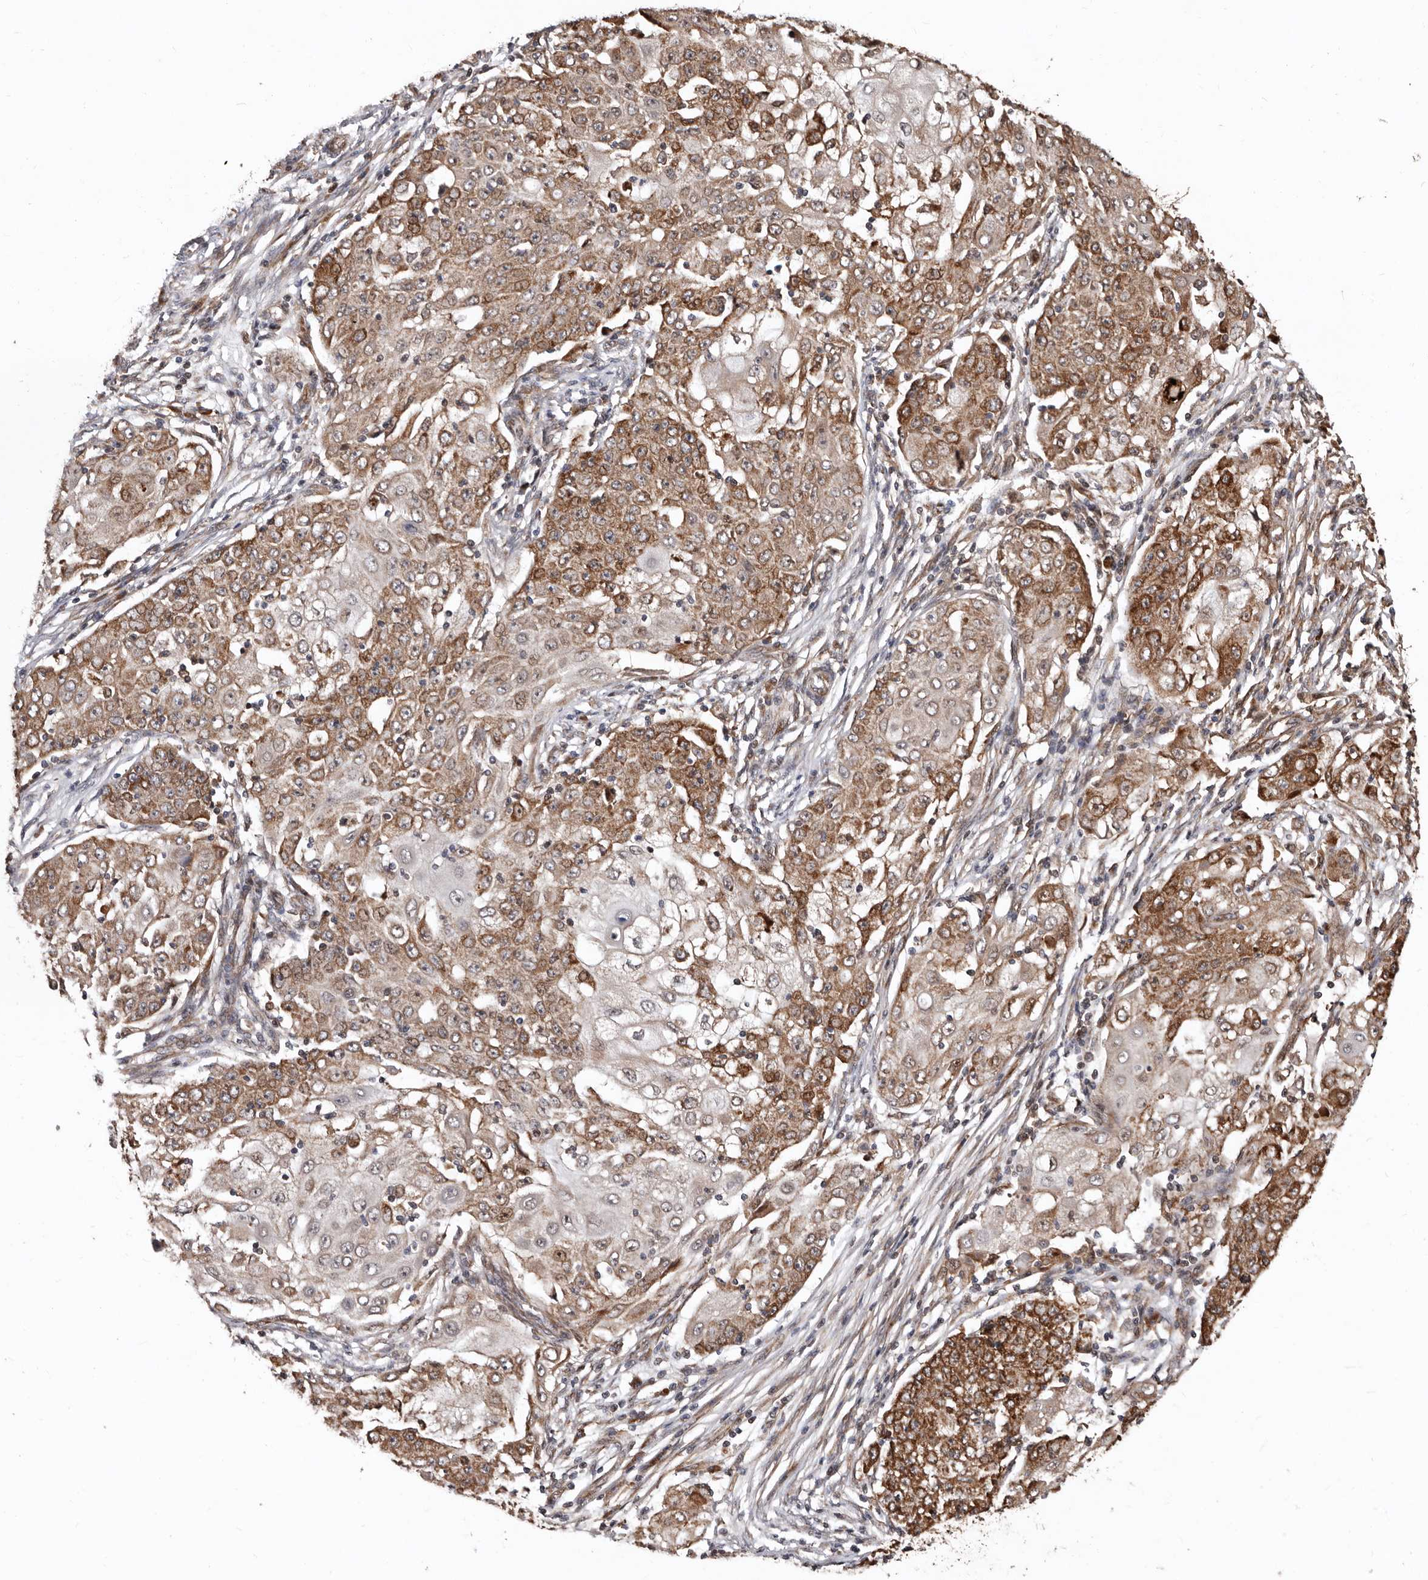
{"staining": {"intensity": "moderate", "quantity": ">75%", "location": "cytoplasmic/membranous"}, "tissue": "ovarian cancer", "cell_type": "Tumor cells", "image_type": "cancer", "snomed": [{"axis": "morphology", "description": "Carcinoma, endometroid"}, {"axis": "topography", "description": "Ovary"}], "caption": "Immunohistochemical staining of ovarian cancer exhibits moderate cytoplasmic/membranous protein positivity in about >75% of tumor cells.", "gene": "WEE2", "patient": {"sex": "female", "age": 42}}